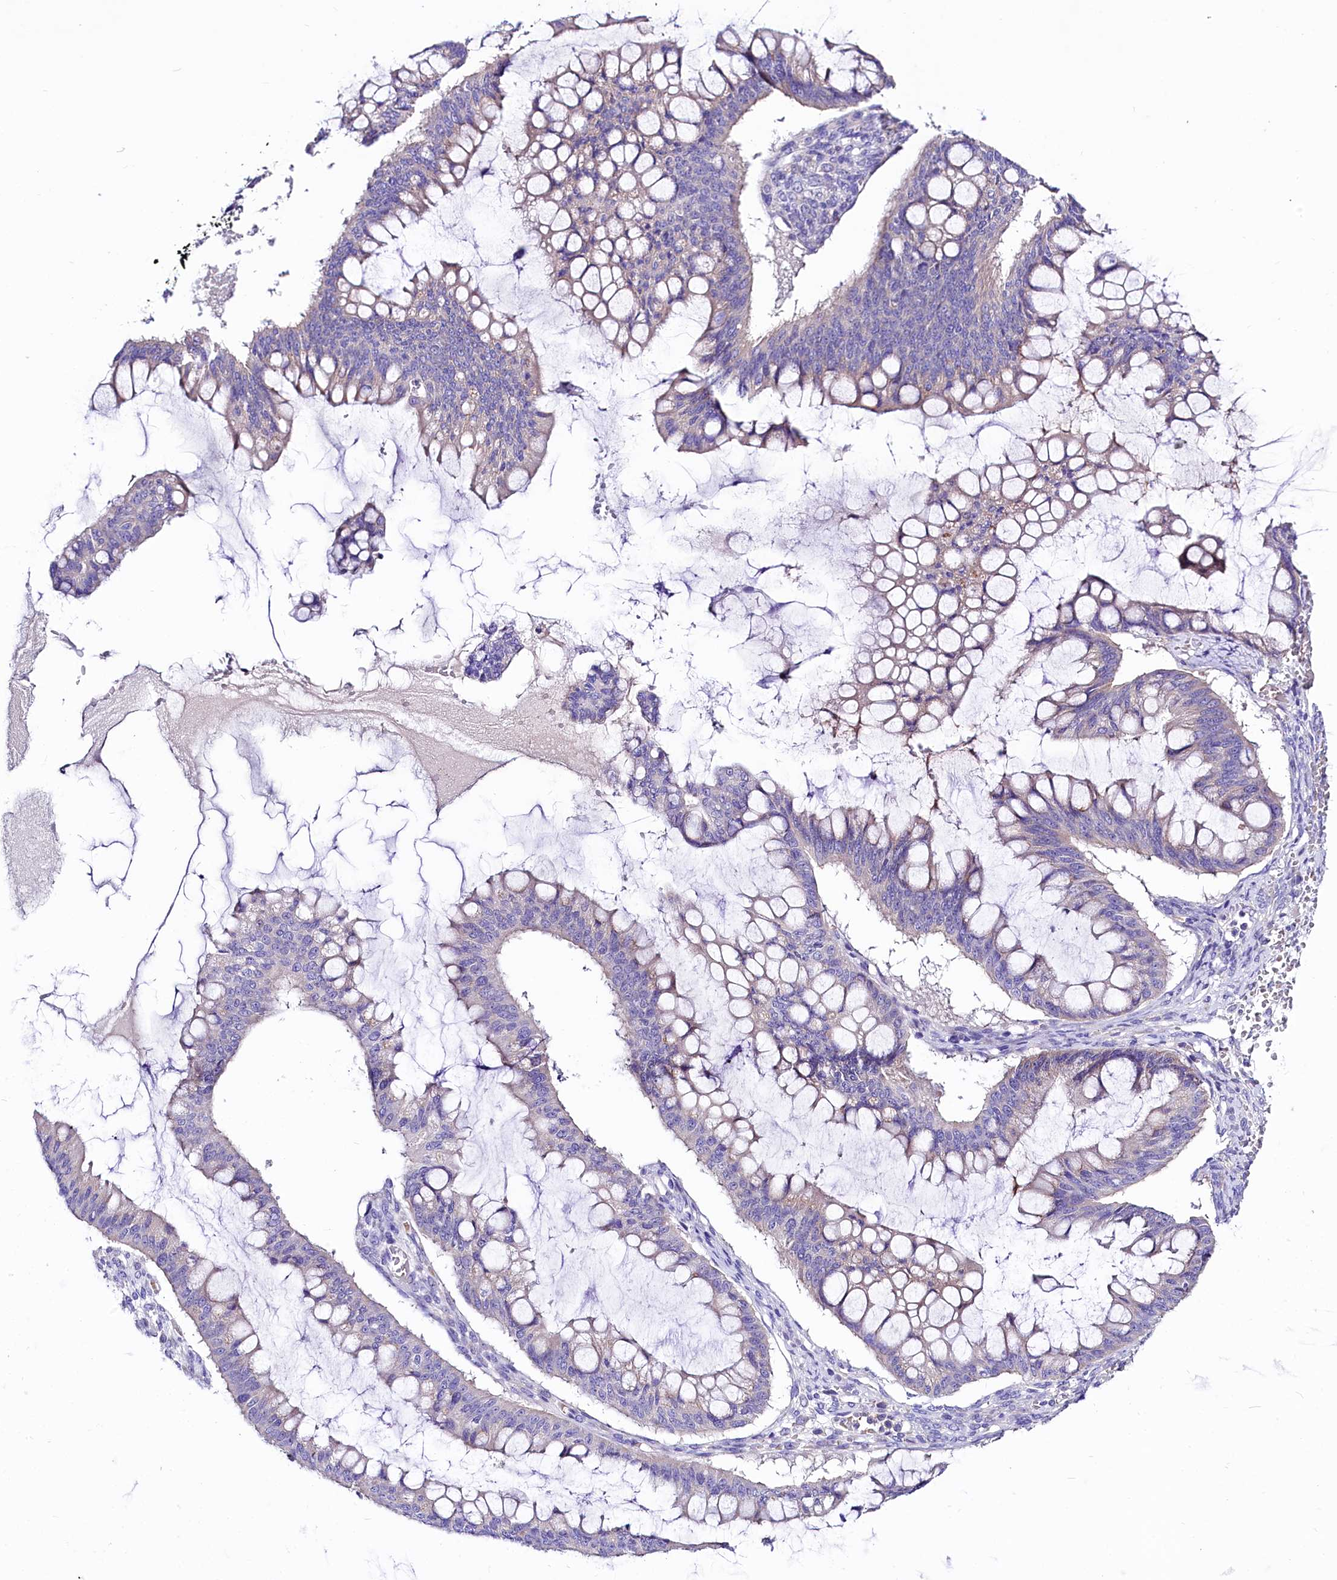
{"staining": {"intensity": "negative", "quantity": "none", "location": "none"}, "tissue": "ovarian cancer", "cell_type": "Tumor cells", "image_type": "cancer", "snomed": [{"axis": "morphology", "description": "Cystadenocarcinoma, mucinous, NOS"}, {"axis": "topography", "description": "Ovary"}], "caption": "Tumor cells show no significant protein expression in ovarian cancer (mucinous cystadenocarcinoma). (IHC, brightfield microscopy, high magnification).", "gene": "ABHD5", "patient": {"sex": "female", "age": 73}}